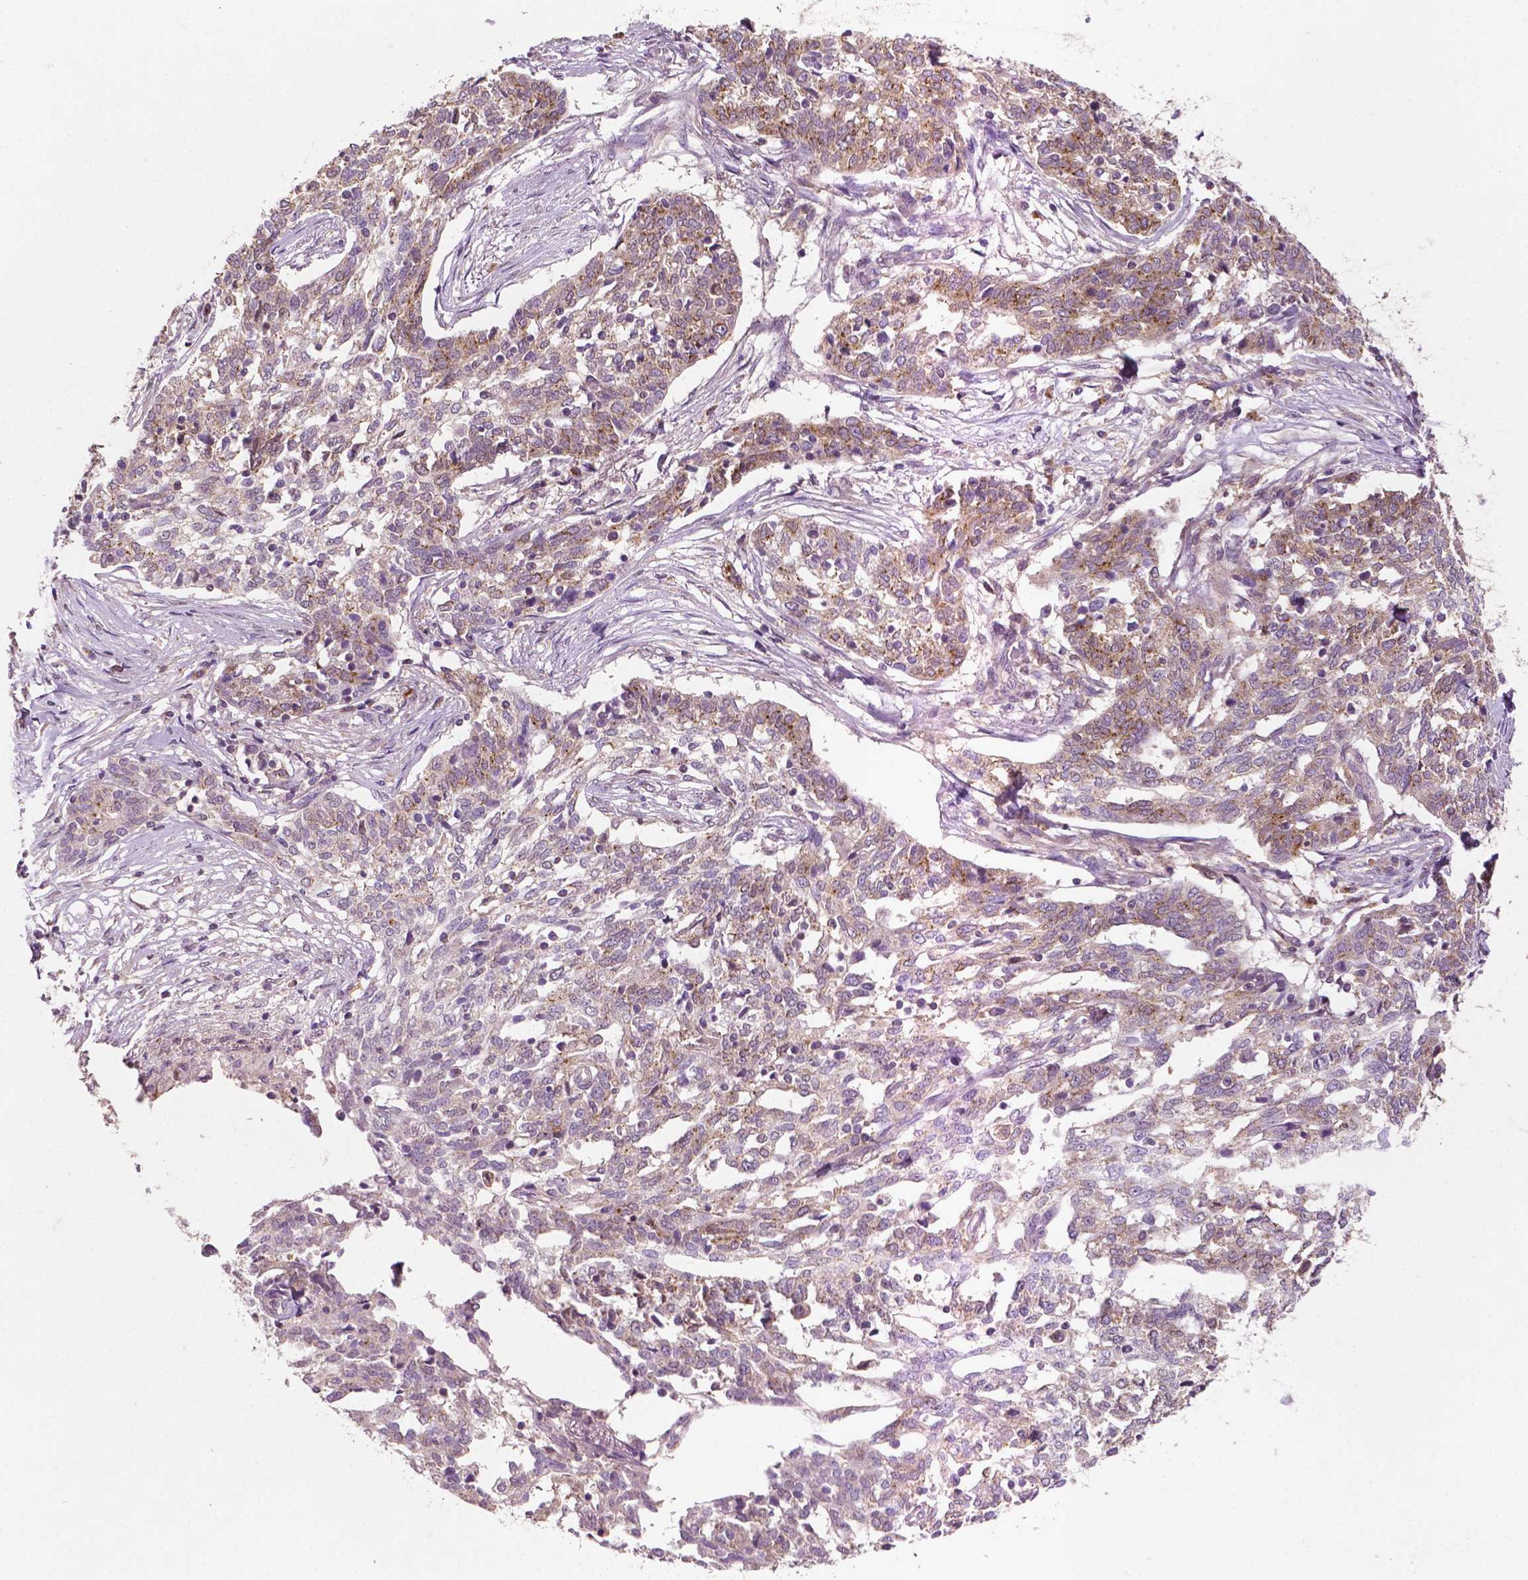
{"staining": {"intensity": "weak", "quantity": "<25%", "location": "cytoplasmic/membranous"}, "tissue": "ovarian cancer", "cell_type": "Tumor cells", "image_type": "cancer", "snomed": [{"axis": "morphology", "description": "Cystadenocarcinoma, serous, NOS"}, {"axis": "topography", "description": "Ovary"}], "caption": "Immunohistochemistry of ovarian serous cystadenocarcinoma exhibits no expression in tumor cells.", "gene": "EBAG9", "patient": {"sex": "female", "age": 67}}